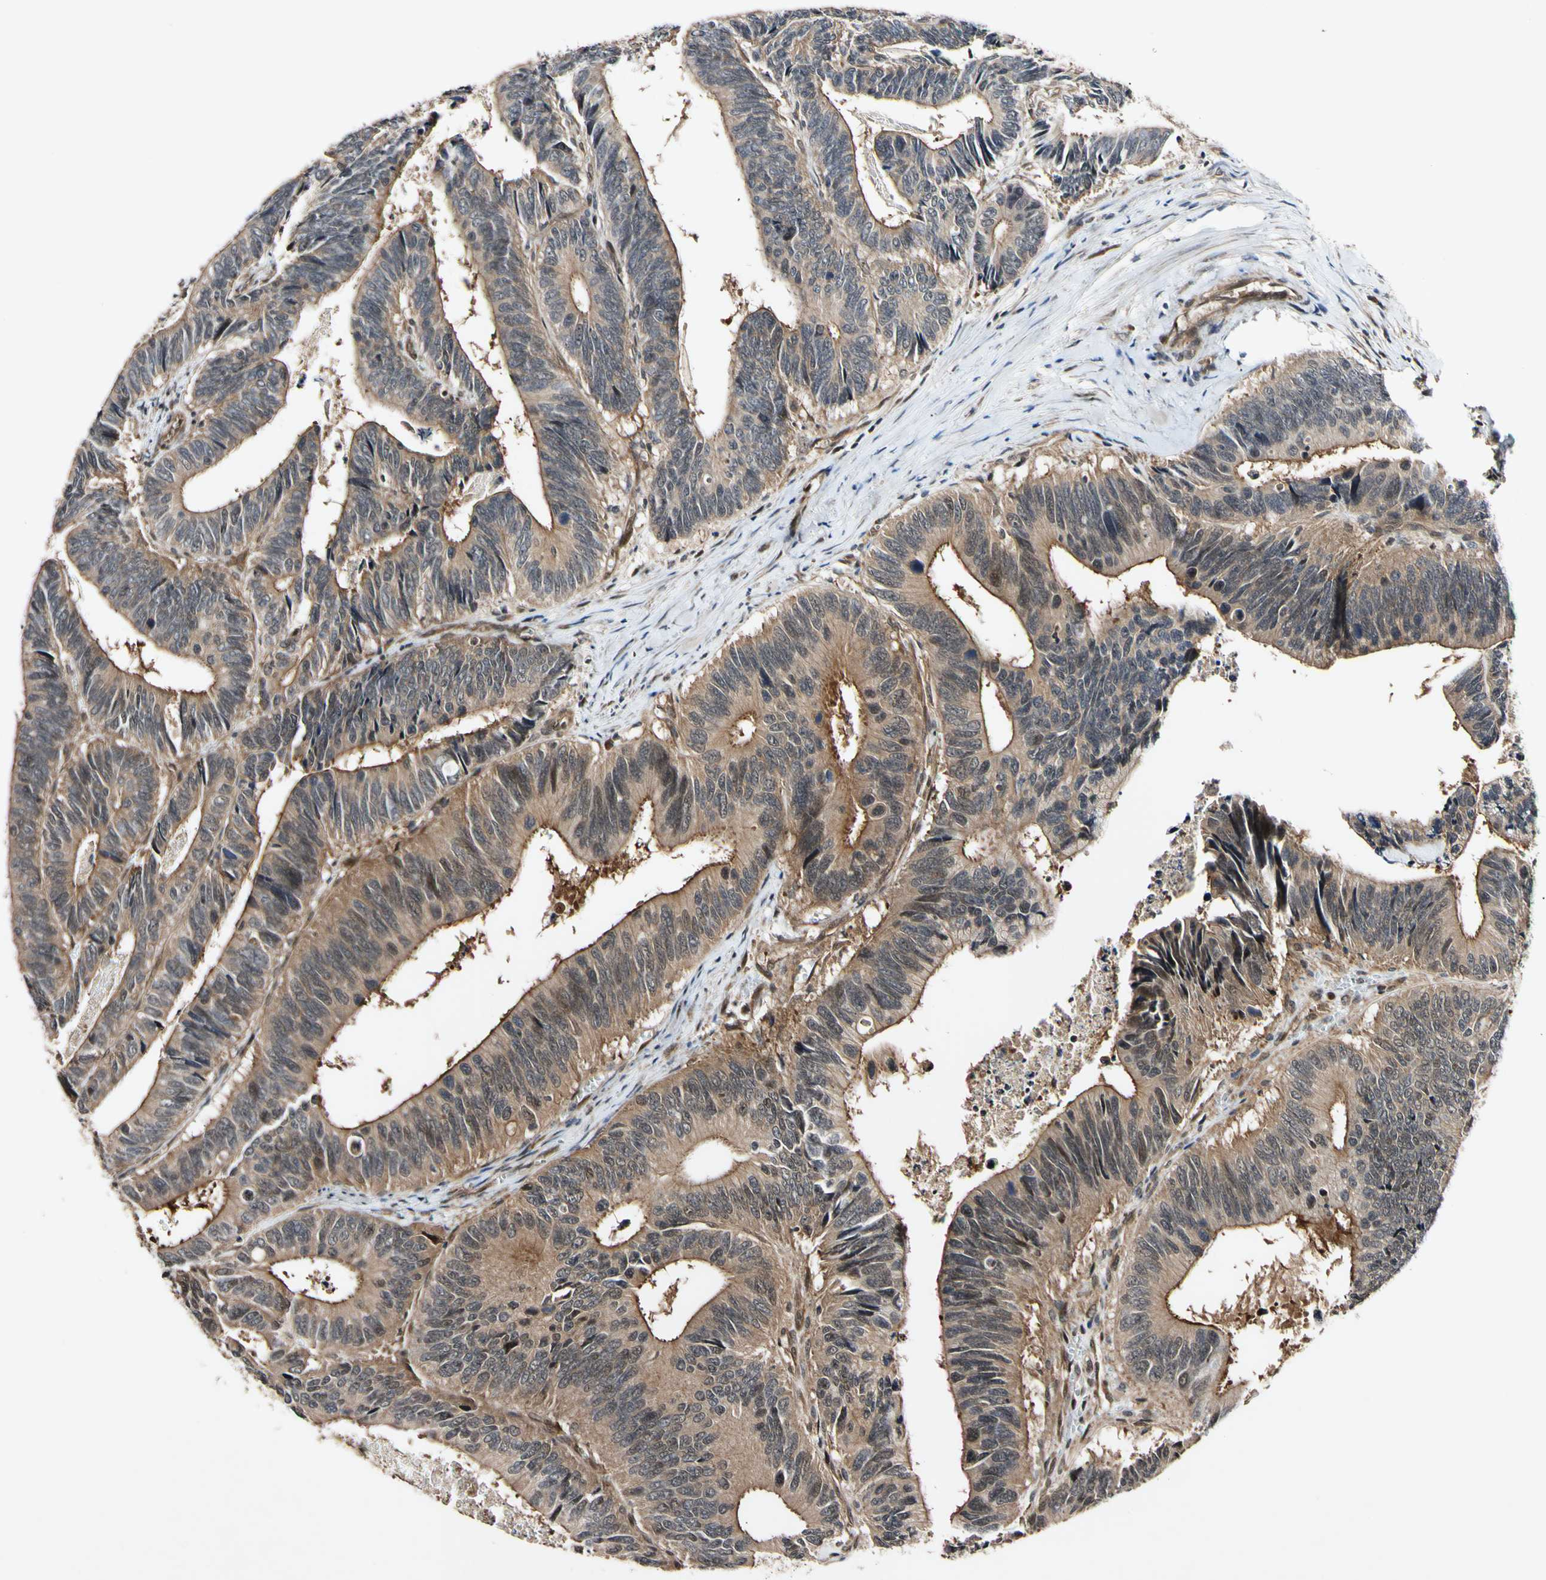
{"staining": {"intensity": "moderate", "quantity": ">75%", "location": "cytoplasmic/membranous"}, "tissue": "colorectal cancer", "cell_type": "Tumor cells", "image_type": "cancer", "snomed": [{"axis": "morphology", "description": "Adenocarcinoma, NOS"}, {"axis": "topography", "description": "Colon"}], "caption": "Colorectal cancer was stained to show a protein in brown. There is medium levels of moderate cytoplasmic/membranous staining in approximately >75% of tumor cells.", "gene": "CSNK1E", "patient": {"sex": "male", "age": 72}}